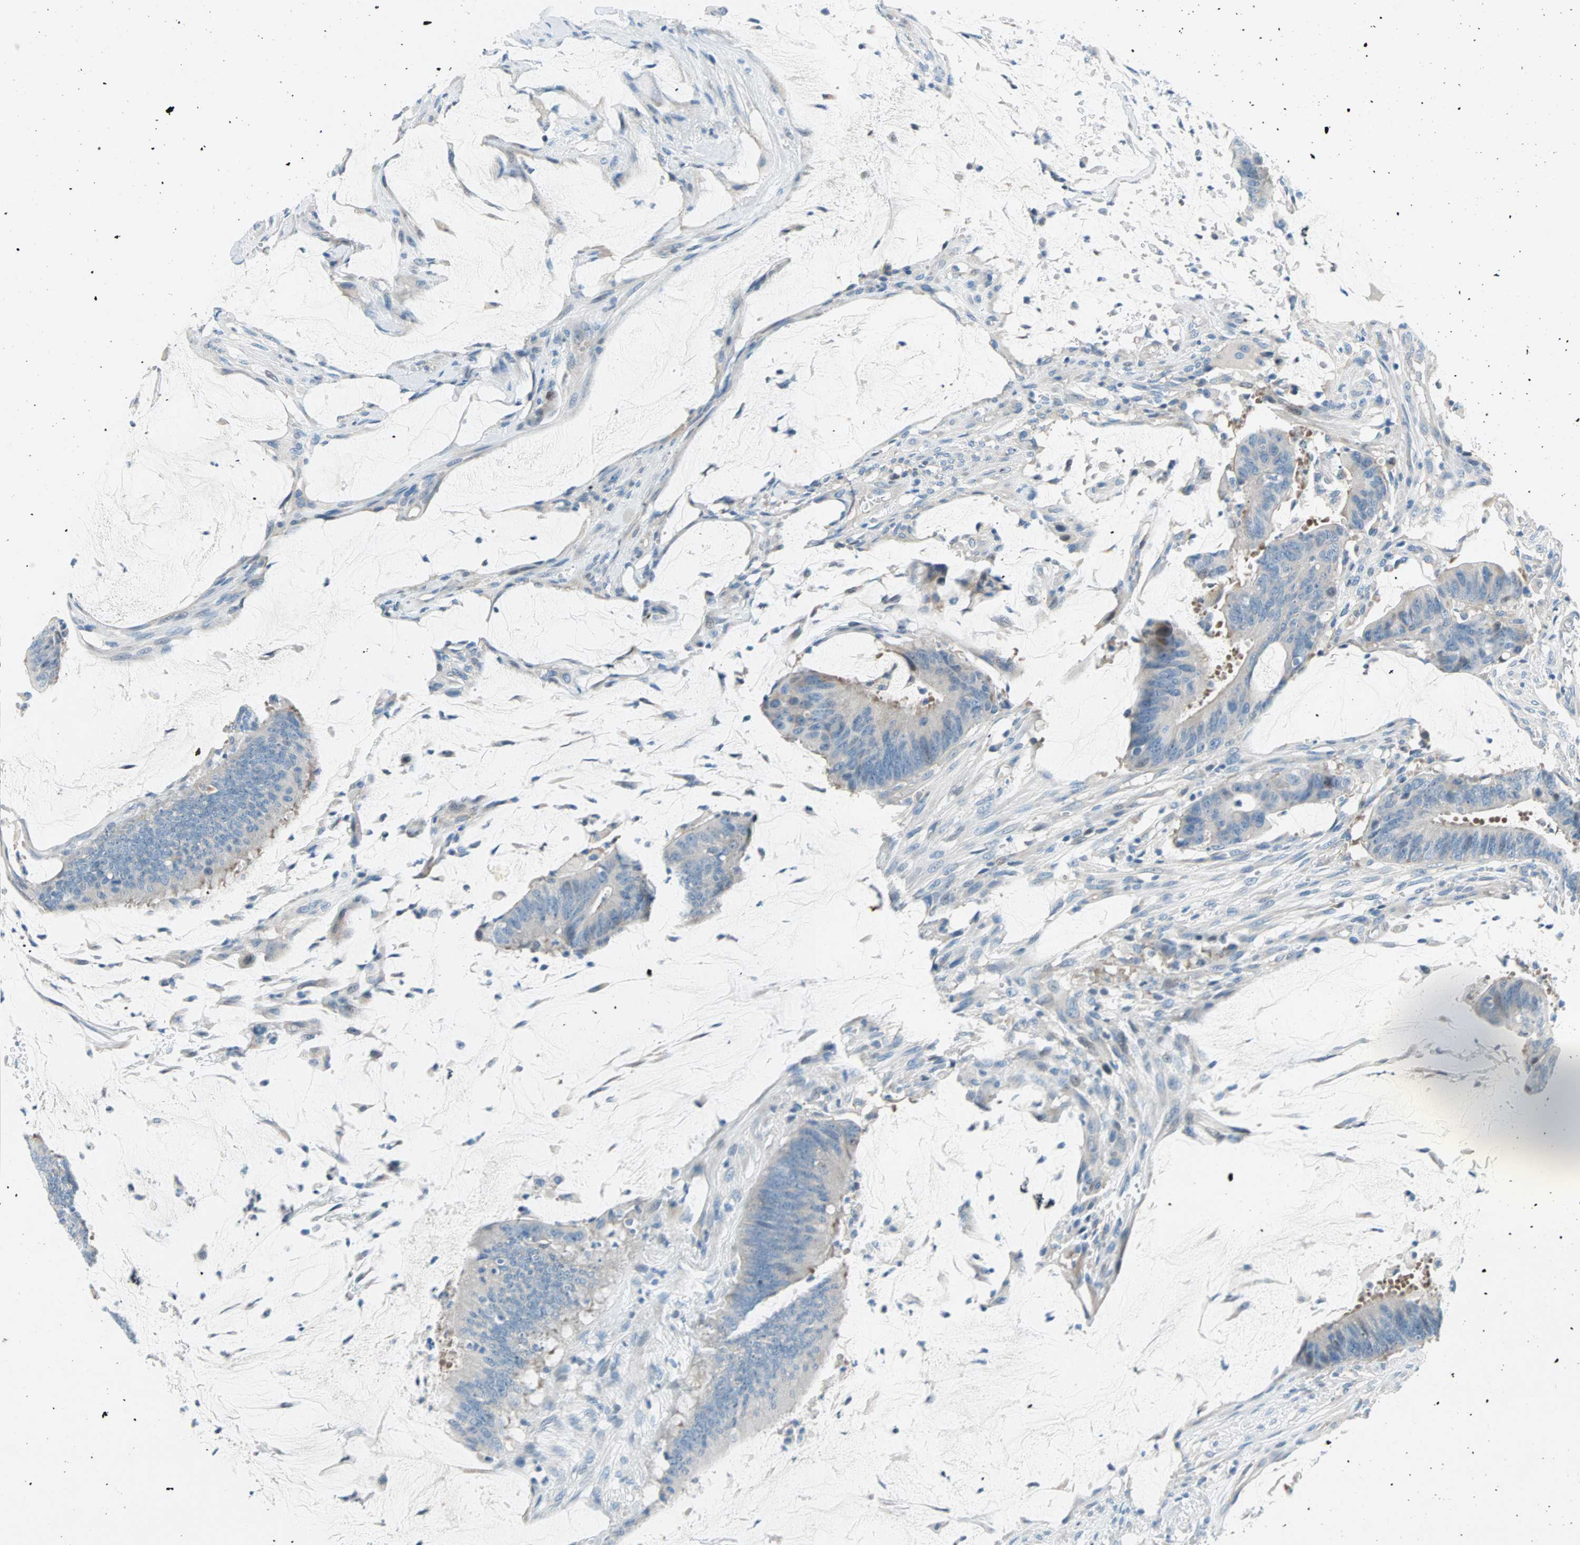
{"staining": {"intensity": "negative", "quantity": "none", "location": "none"}, "tissue": "colorectal cancer", "cell_type": "Tumor cells", "image_type": "cancer", "snomed": [{"axis": "morphology", "description": "Adenocarcinoma, NOS"}, {"axis": "topography", "description": "Rectum"}], "caption": "The histopathology image demonstrates no significant positivity in tumor cells of colorectal cancer (adenocarcinoma).", "gene": "TMEM163", "patient": {"sex": "female", "age": 66}}